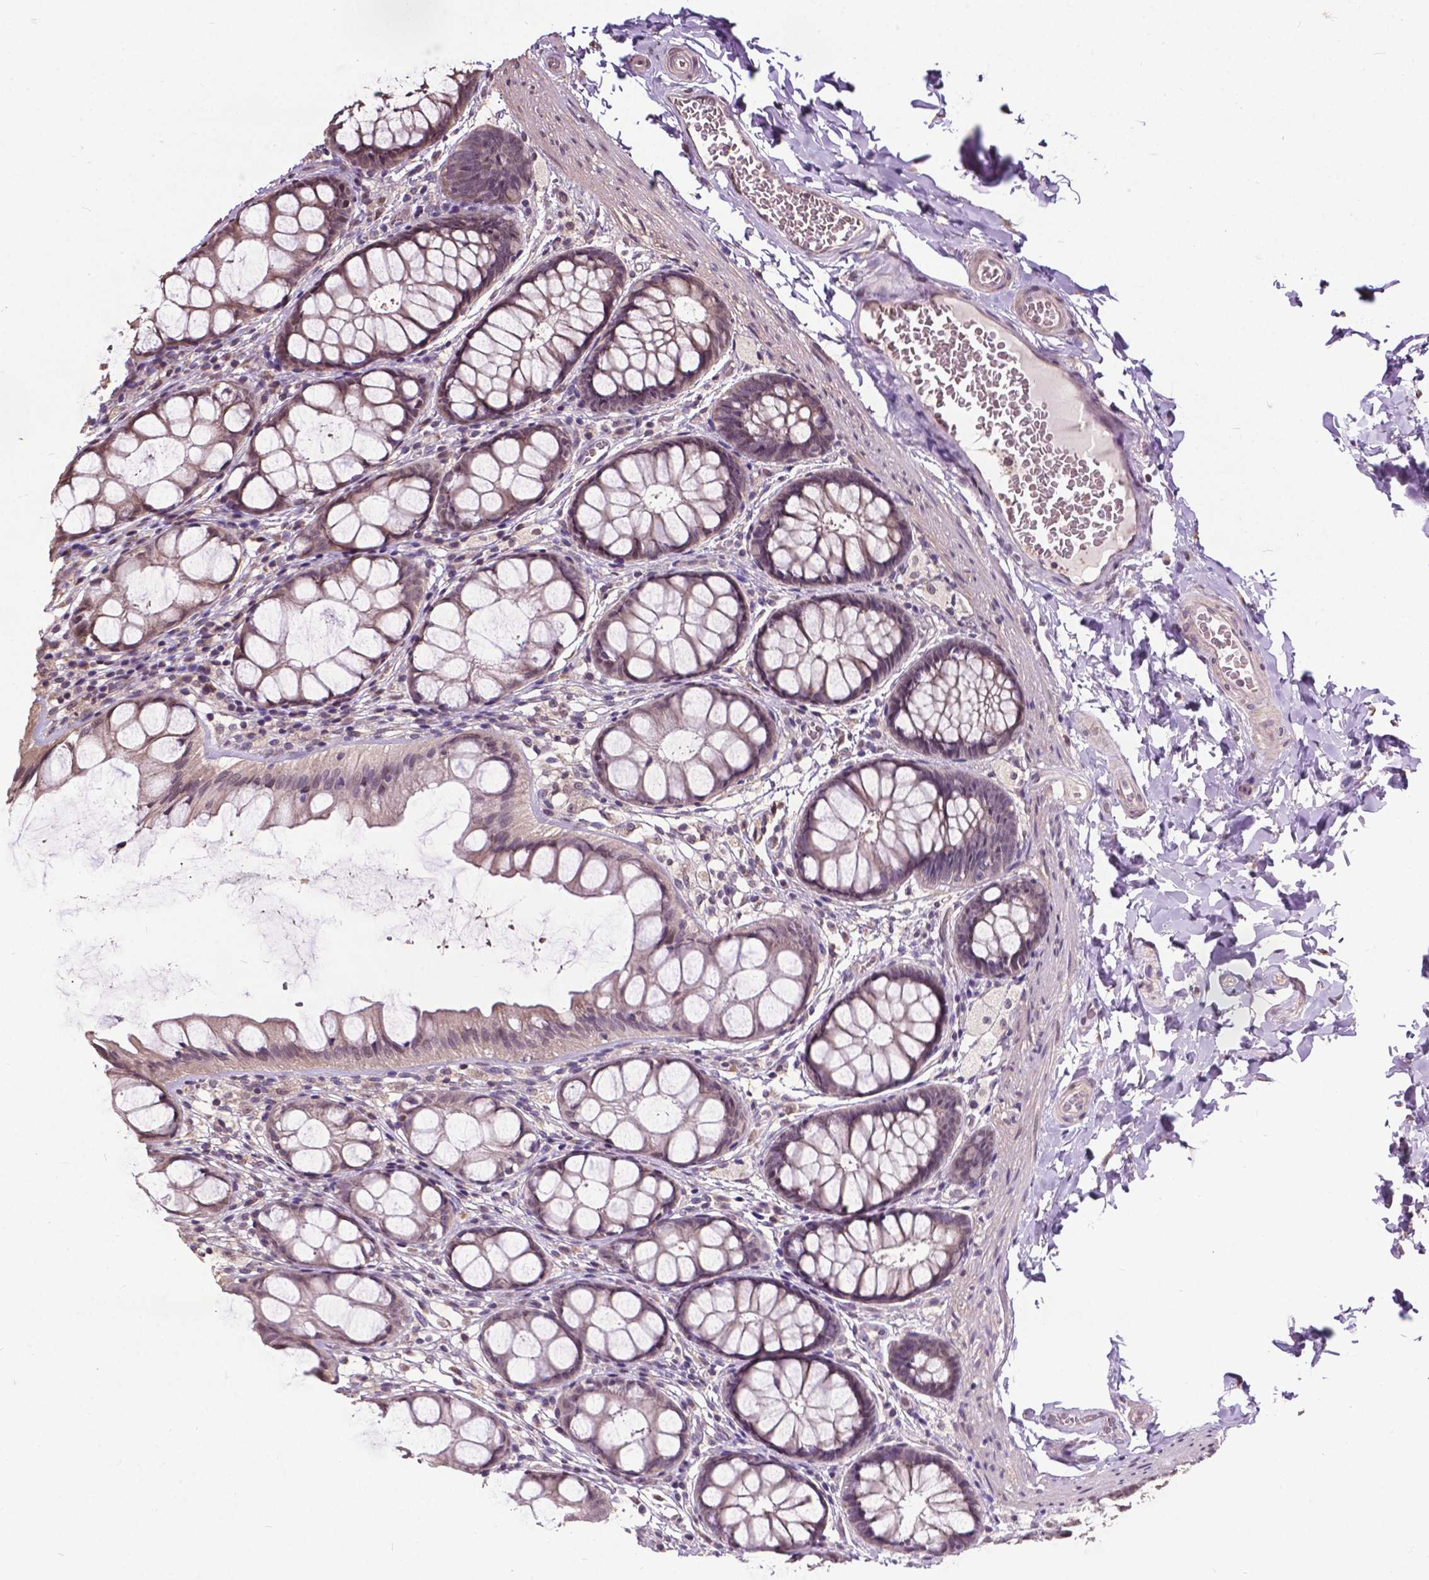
{"staining": {"intensity": "weak", "quantity": ">75%", "location": "cytoplasmic/membranous"}, "tissue": "colon", "cell_type": "Endothelial cells", "image_type": "normal", "snomed": [{"axis": "morphology", "description": "Normal tissue, NOS"}, {"axis": "topography", "description": "Colon"}], "caption": "Human colon stained for a protein (brown) displays weak cytoplasmic/membranous positive staining in approximately >75% of endothelial cells.", "gene": "GLRA2", "patient": {"sex": "male", "age": 47}}